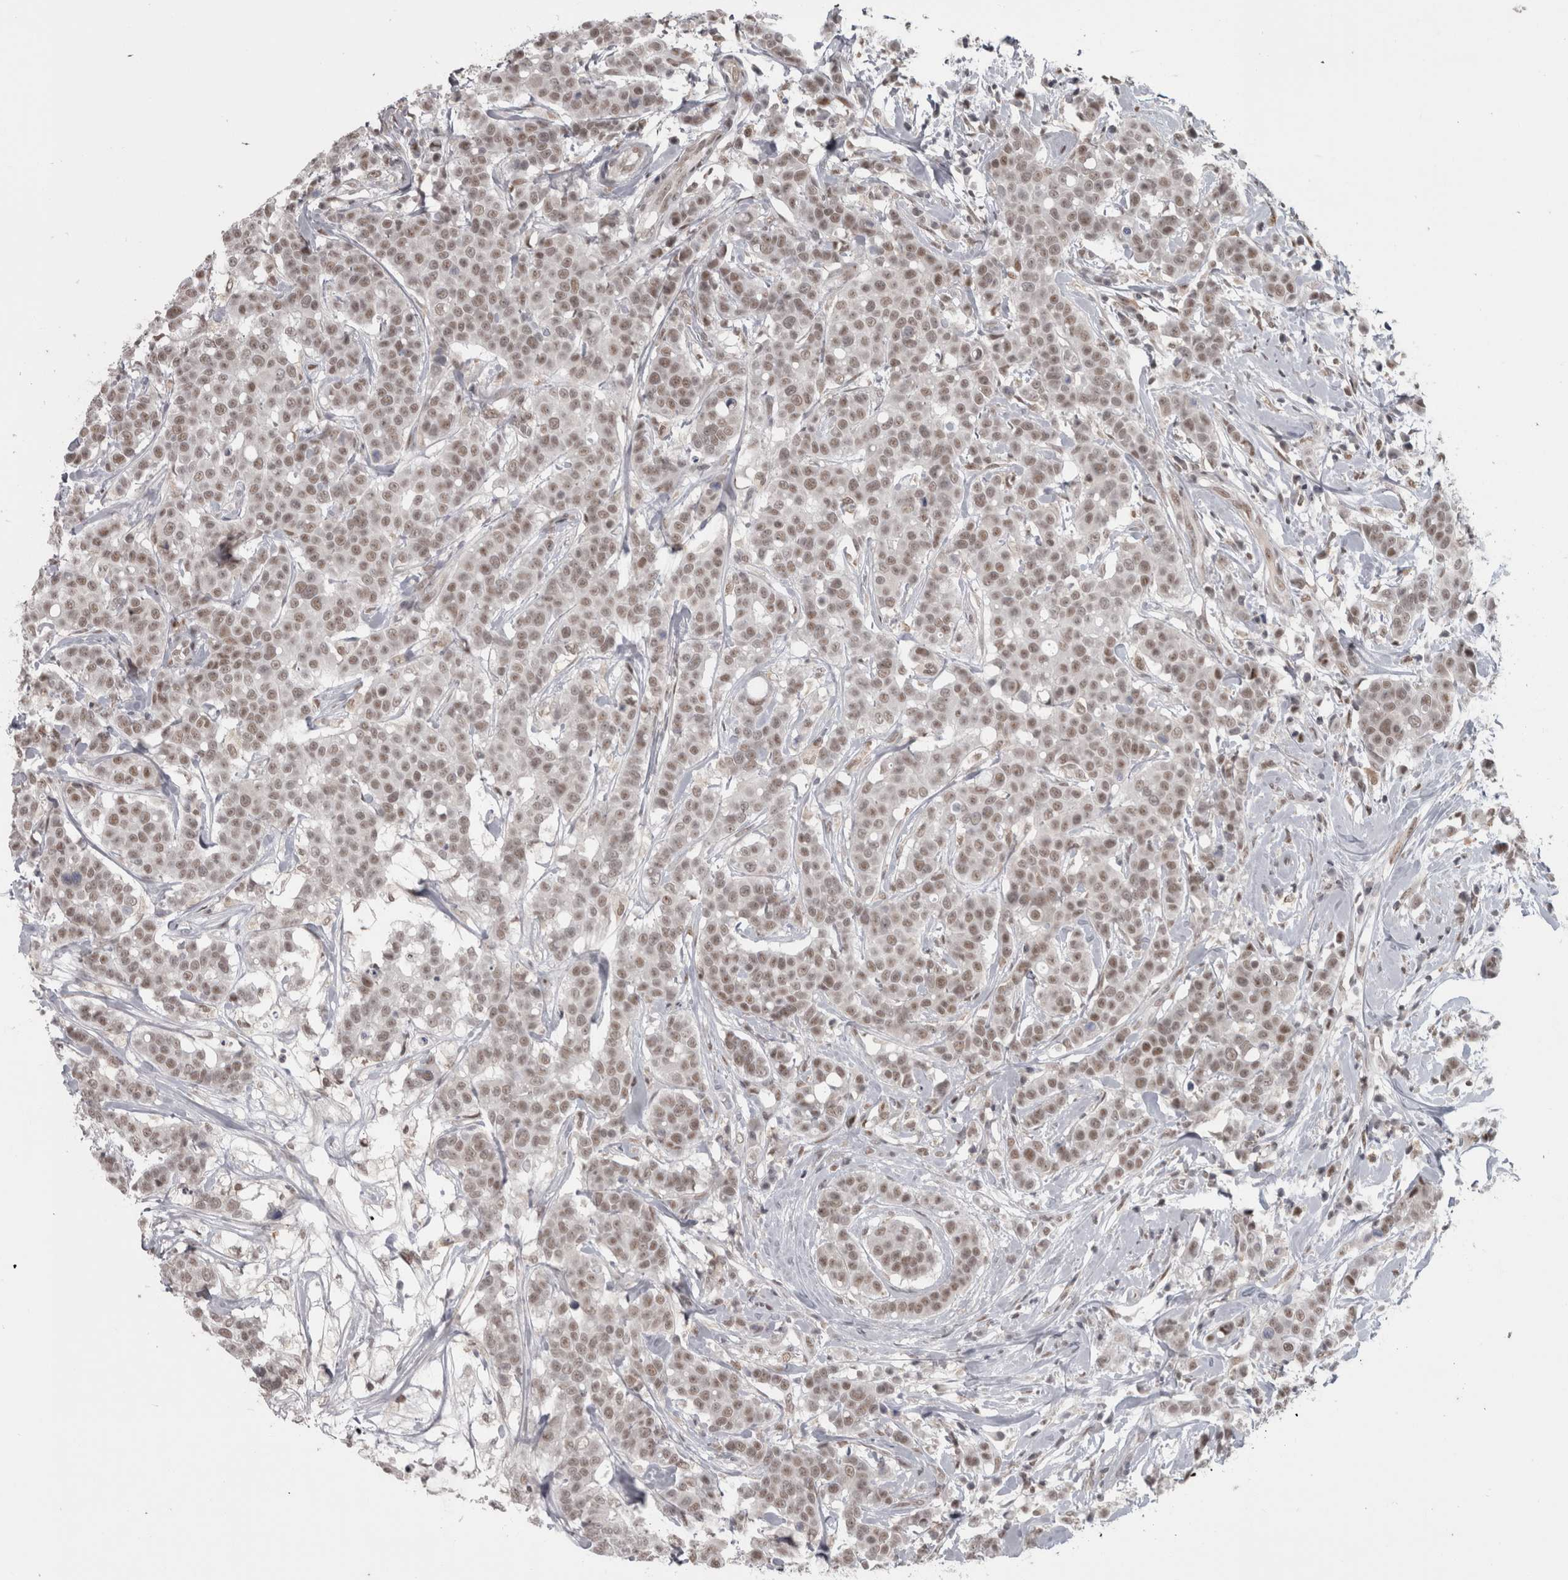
{"staining": {"intensity": "weak", "quantity": ">75%", "location": "nuclear"}, "tissue": "breast cancer", "cell_type": "Tumor cells", "image_type": "cancer", "snomed": [{"axis": "morphology", "description": "Duct carcinoma"}, {"axis": "topography", "description": "Breast"}], "caption": "DAB (3,3'-diaminobenzidine) immunohistochemical staining of human infiltrating ductal carcinoma (breast) shows weak nuclear protein expression in approximately >75% of tumor cells.", "gene": "MICU3", "patient": {"sex": "female", "age": 27}}